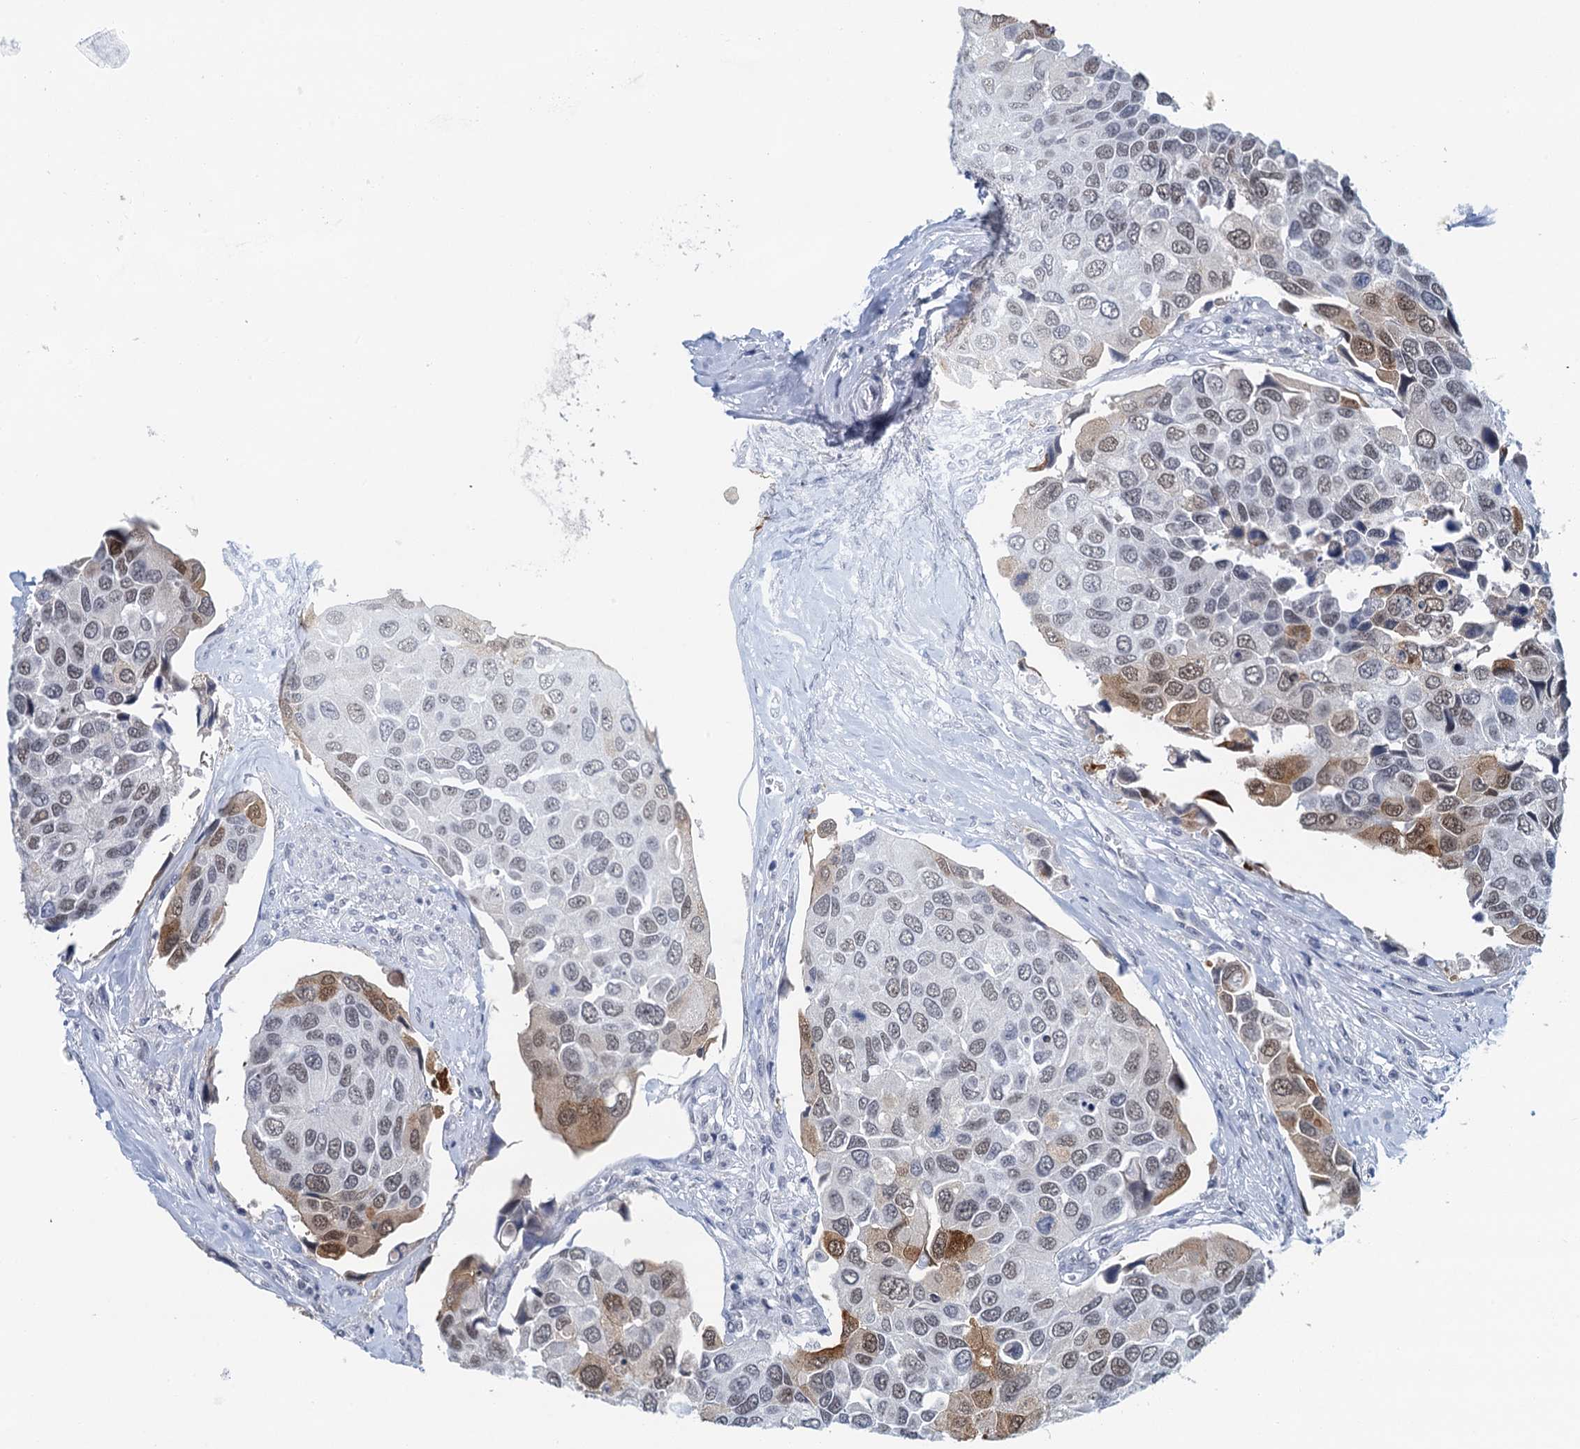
{"staining": {"intensity": "moderate", "quantity": "25%-75%", "location": "cytoplasmic/membranous,nuclear"}, "tissue": "urothelial cancer", "cell_type": "Tumor cells", "image_type": "cancer", "snomed": [{"axis": "morphology", "description": "Urothelial carcinoma, High grade"}, {"axis": "topography", "description": "Urinary bladder"}], "caption": "Moderate cytoplasmic/membranous and nuclear staining for a protein is seen in approximately 25%-75% of tumor cells of urothelial cancer using immunohistochemistry.", "gene": "EPS8L1", "patient": {"sex": "male", "age": 74}}